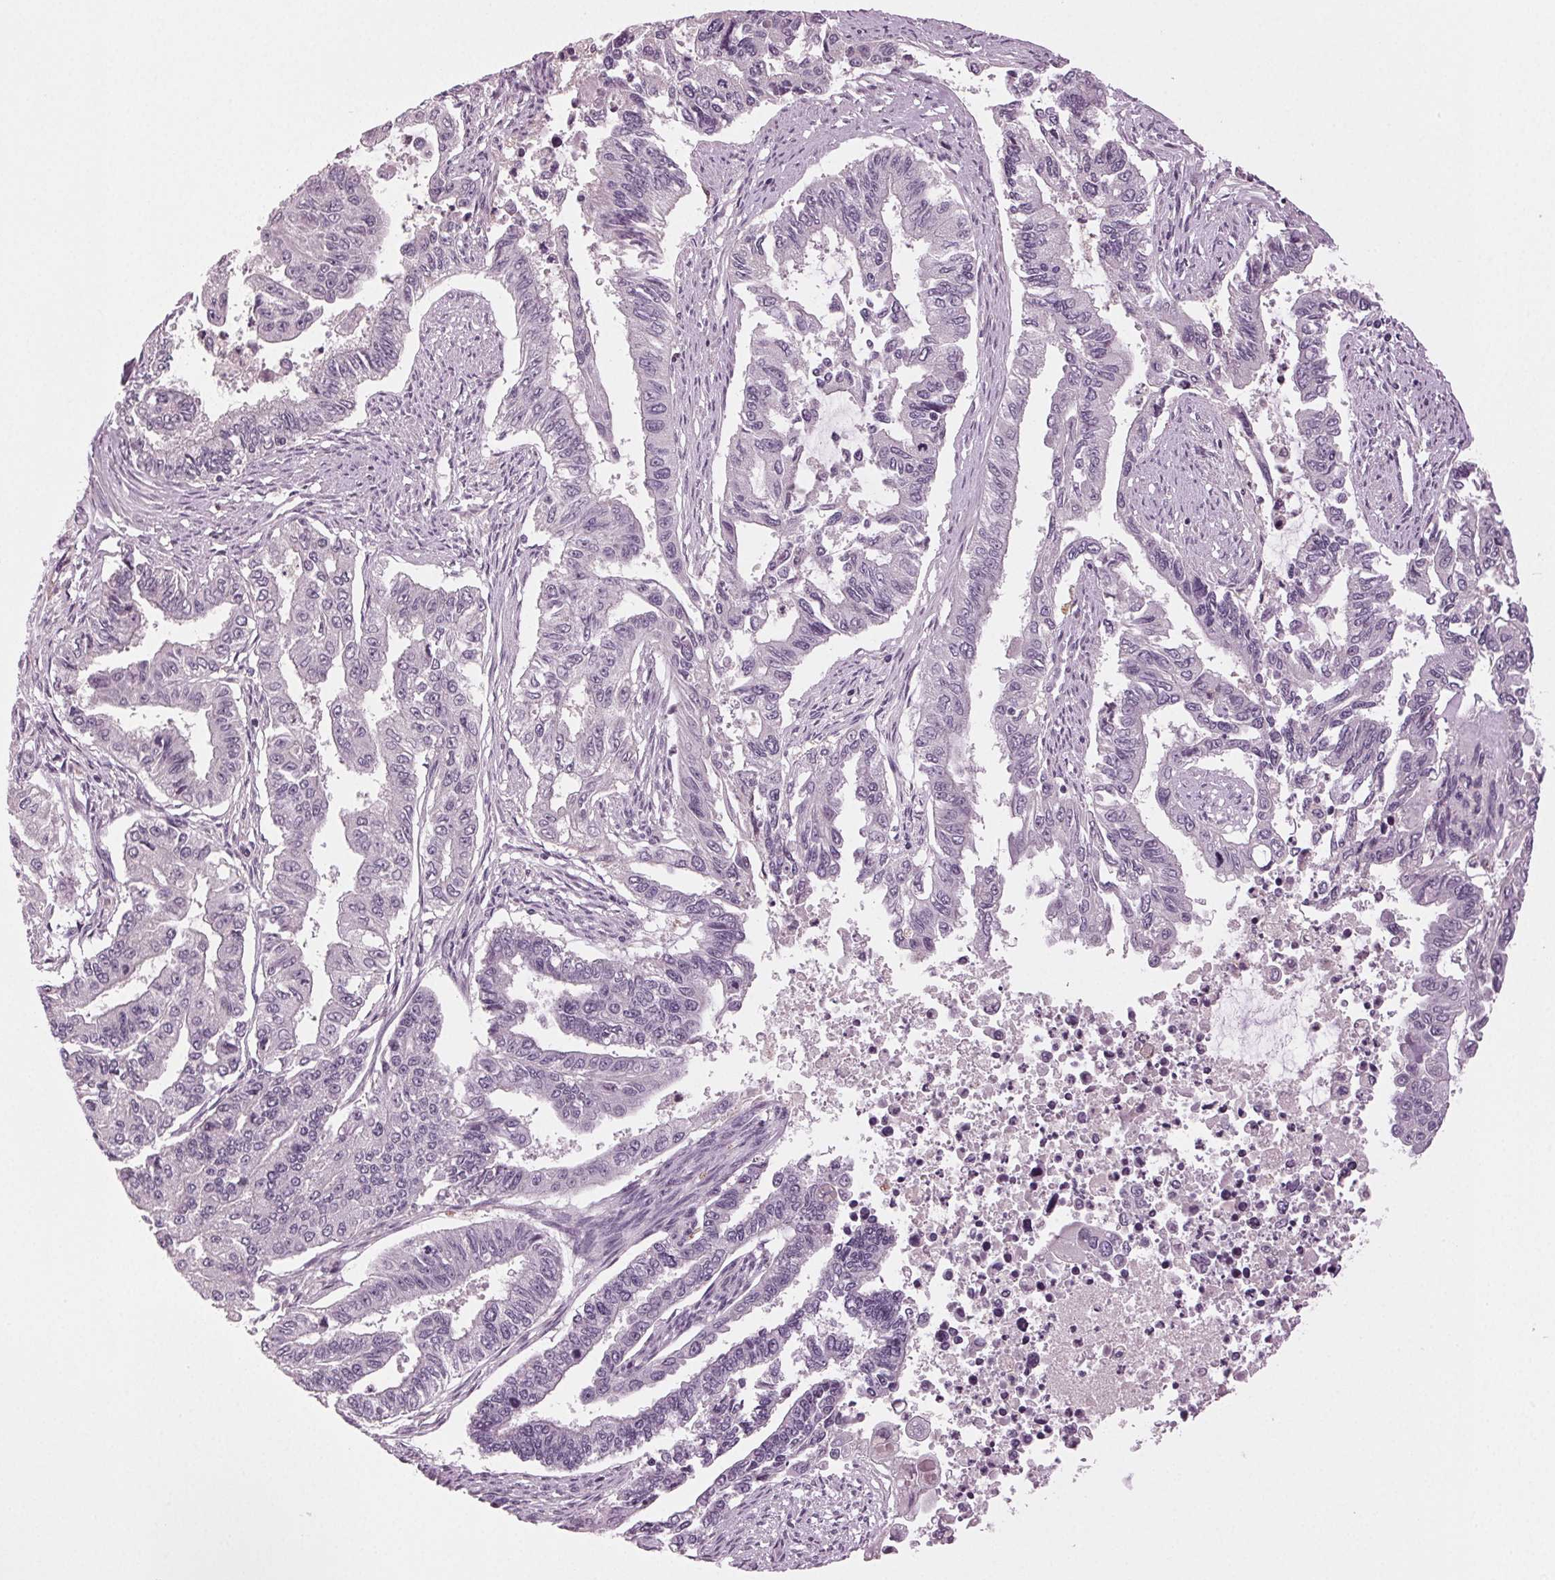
{"staining": {"intensity": "negative", "quantity": "none", "location": "none"}, "tissue": "endometrial cancer", "cell_type": "Tumor cells", "image_type": "cancer", "snomed": [{"axis": "morphology", "description": "Adenocarcinoma, NOS"}, {"axis": "topography", "description": "Uterus"}], "caption": "Tumor cells show no significant protein staining in endometrial cancer (adenocarcinoma).", "gene": "DNAH12", "patient": {"sex": "female", "age": 59}}